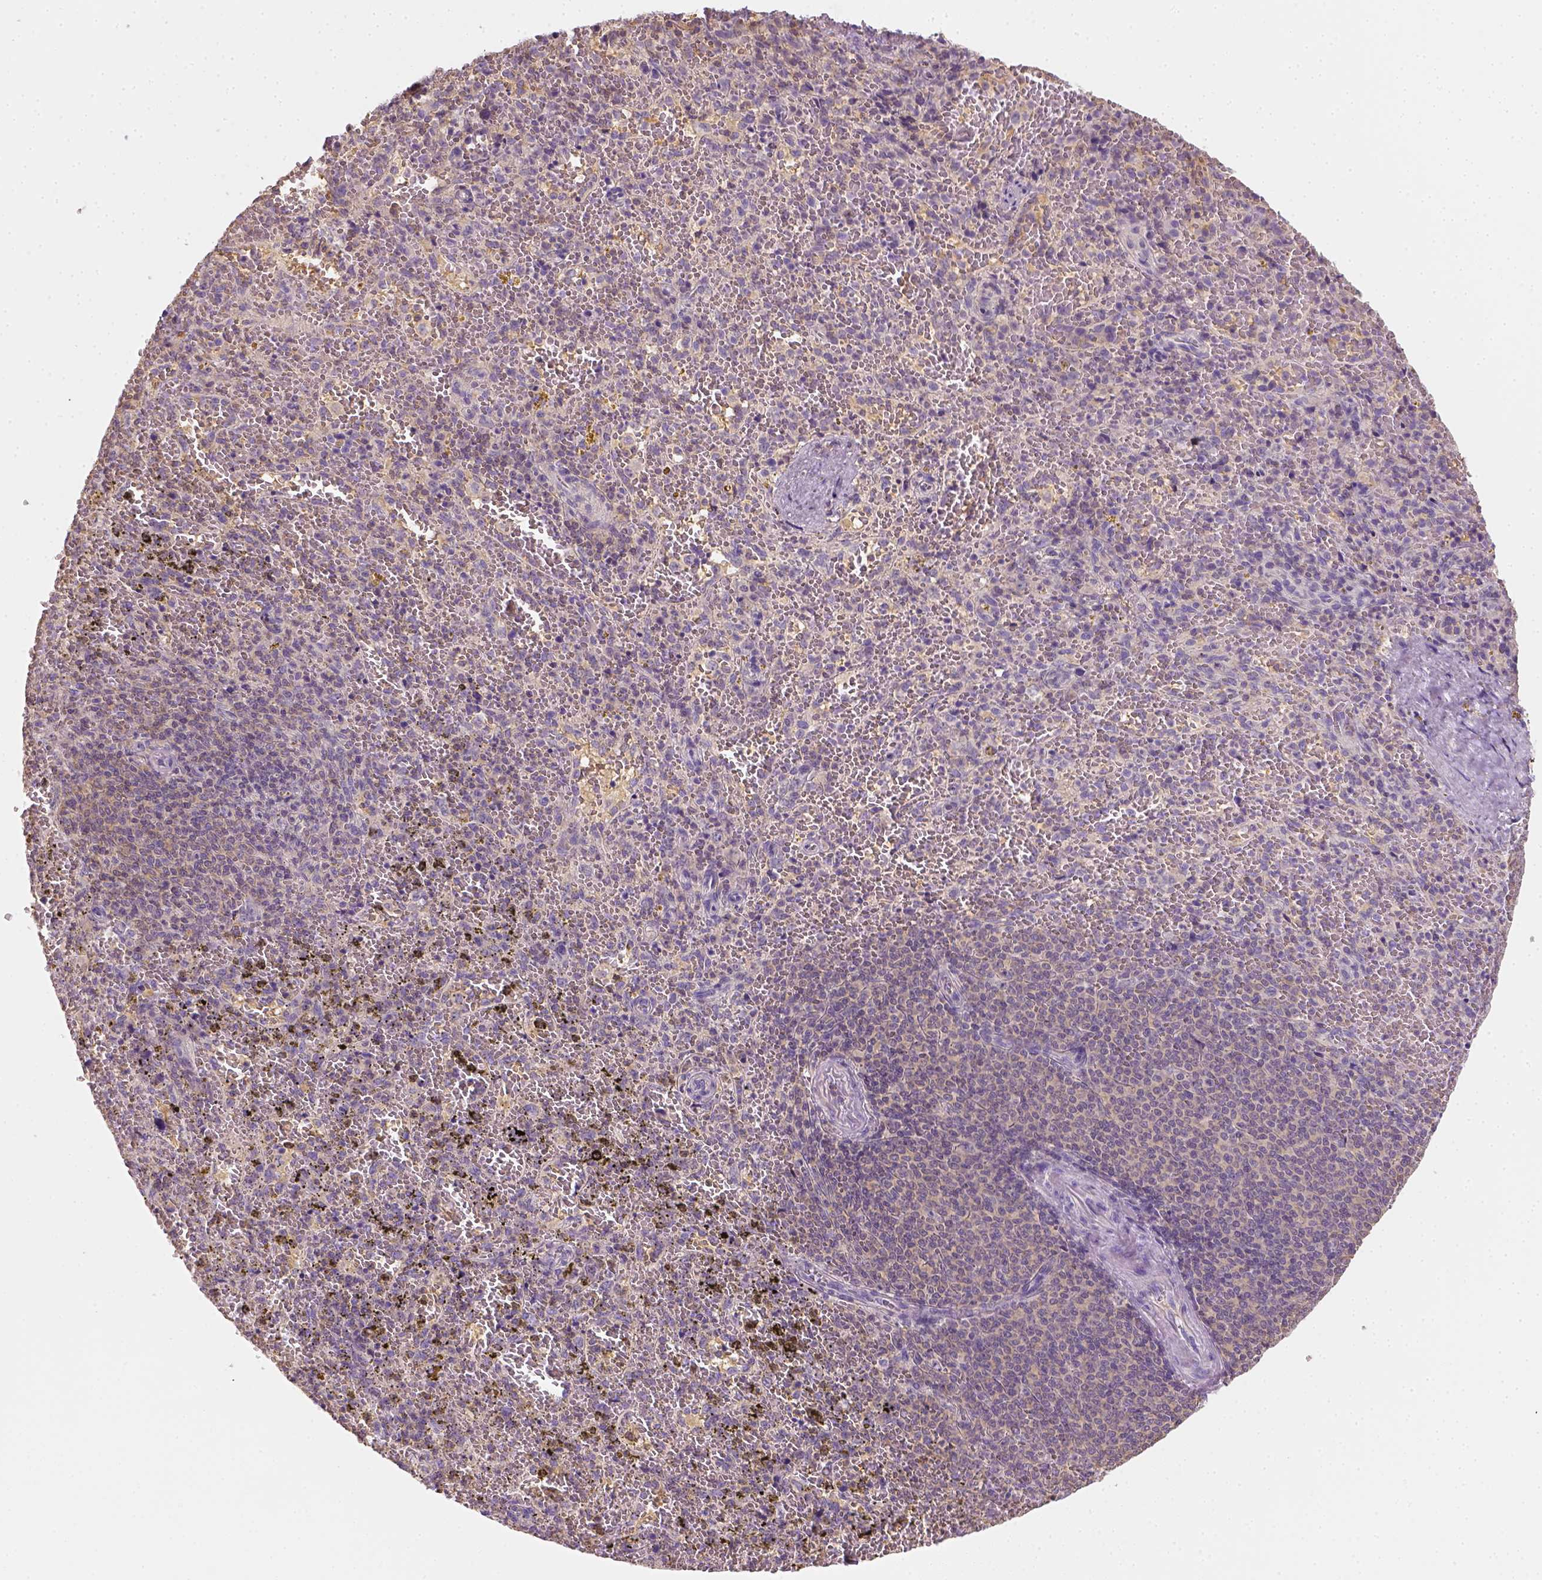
{"staining": {"intensity": "negative", "quantity": "none", "location": "none"}, "tissue": "spleen", "cell_type": "Cells in red pulp", "image_type": "normal", "snomed": [{"axis": "morphology", "description": "Normal tissue, NOS"}, {"axis": "topography", "description": "Spleen"}], "caption": "Cells in red pulp show no significant protein staining in normal spleen. Brightfield microscopy of immunohistochemistry stained with DAB (brown) and hematoxylin (blue), captured at high magnification.", "gene": "EPHB1", "patient": {"sex": "female", "age": 50}}